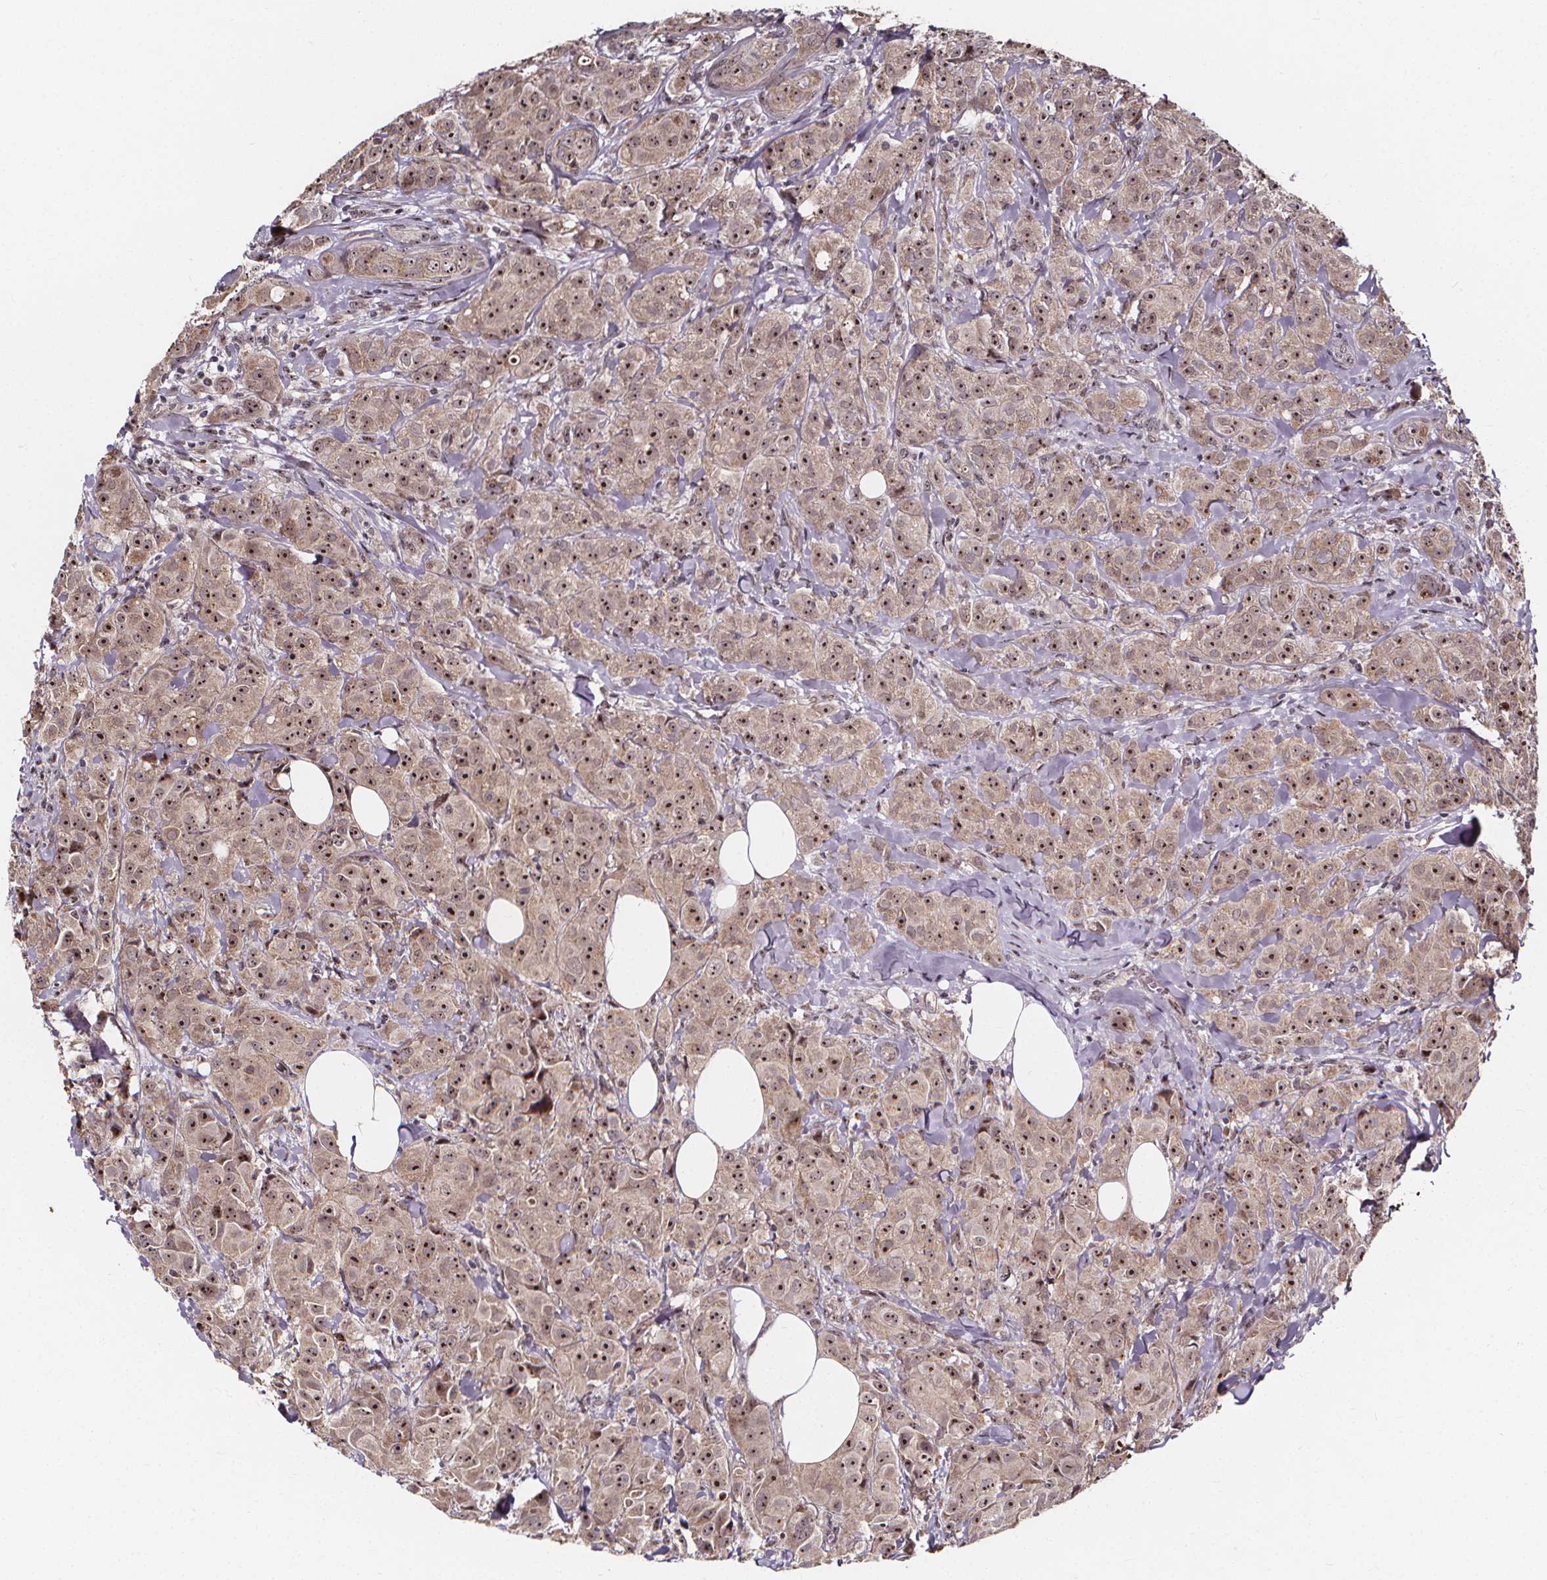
{"staining": {"intensity": "moderate", "quantity": ">75%", "location": "nuclear"}, "tissue": "breast cancer", "cell_type": "Tumor cells", "image_type": "cancer", "snomed": [{"axis": "morphology", "description": "Duct carcinoma"}, {"axis": "topography", "description": "Breast"}], "caption": "Protein analysis of breast cancer (invasive ductal carcinoma) tissue exhibits moderate nuclear positivity in approximately >75% of tumor cells. Nuclei are stained in blue.", "gene": "DDIT3", "patient": {"sex": "female", "age": 43}}